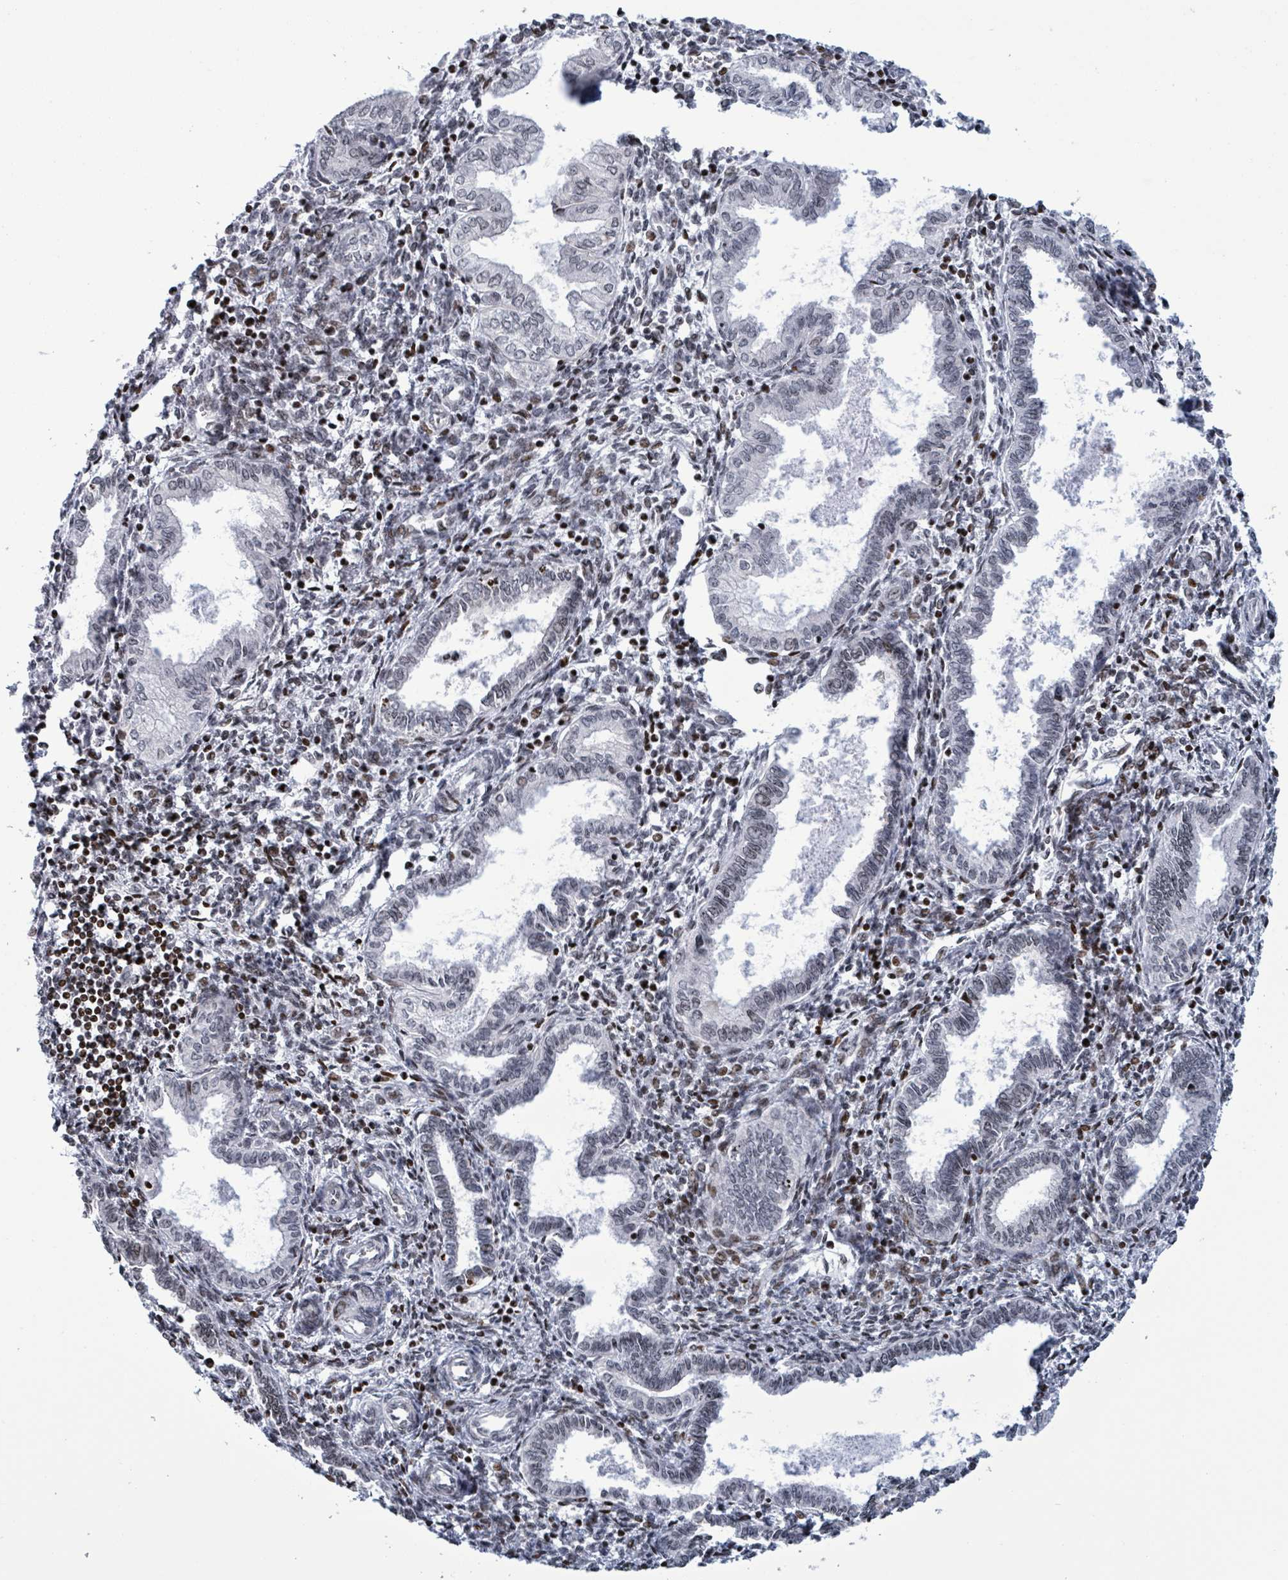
{"staining": {"intensity": "moderate", "quantity": "<25%", "location": "nuclear"}, "tissue": "endometrium", "cell_type": "Cells in endometrial stroma", "image_type": "normal", "snomed": [{"axis": "morphology", "description": "Normal tissue, NOS"}, {"axis": "topography", "description": "Endometrium"}], "caption": "IHC of unremarkable endometrium demonstrates low levels of moderate nuclear positivity in approximately <25% of cells in endometrial stroma.", "gene": "FNDC4", "patient": {"sex": "female", "age": 37}}